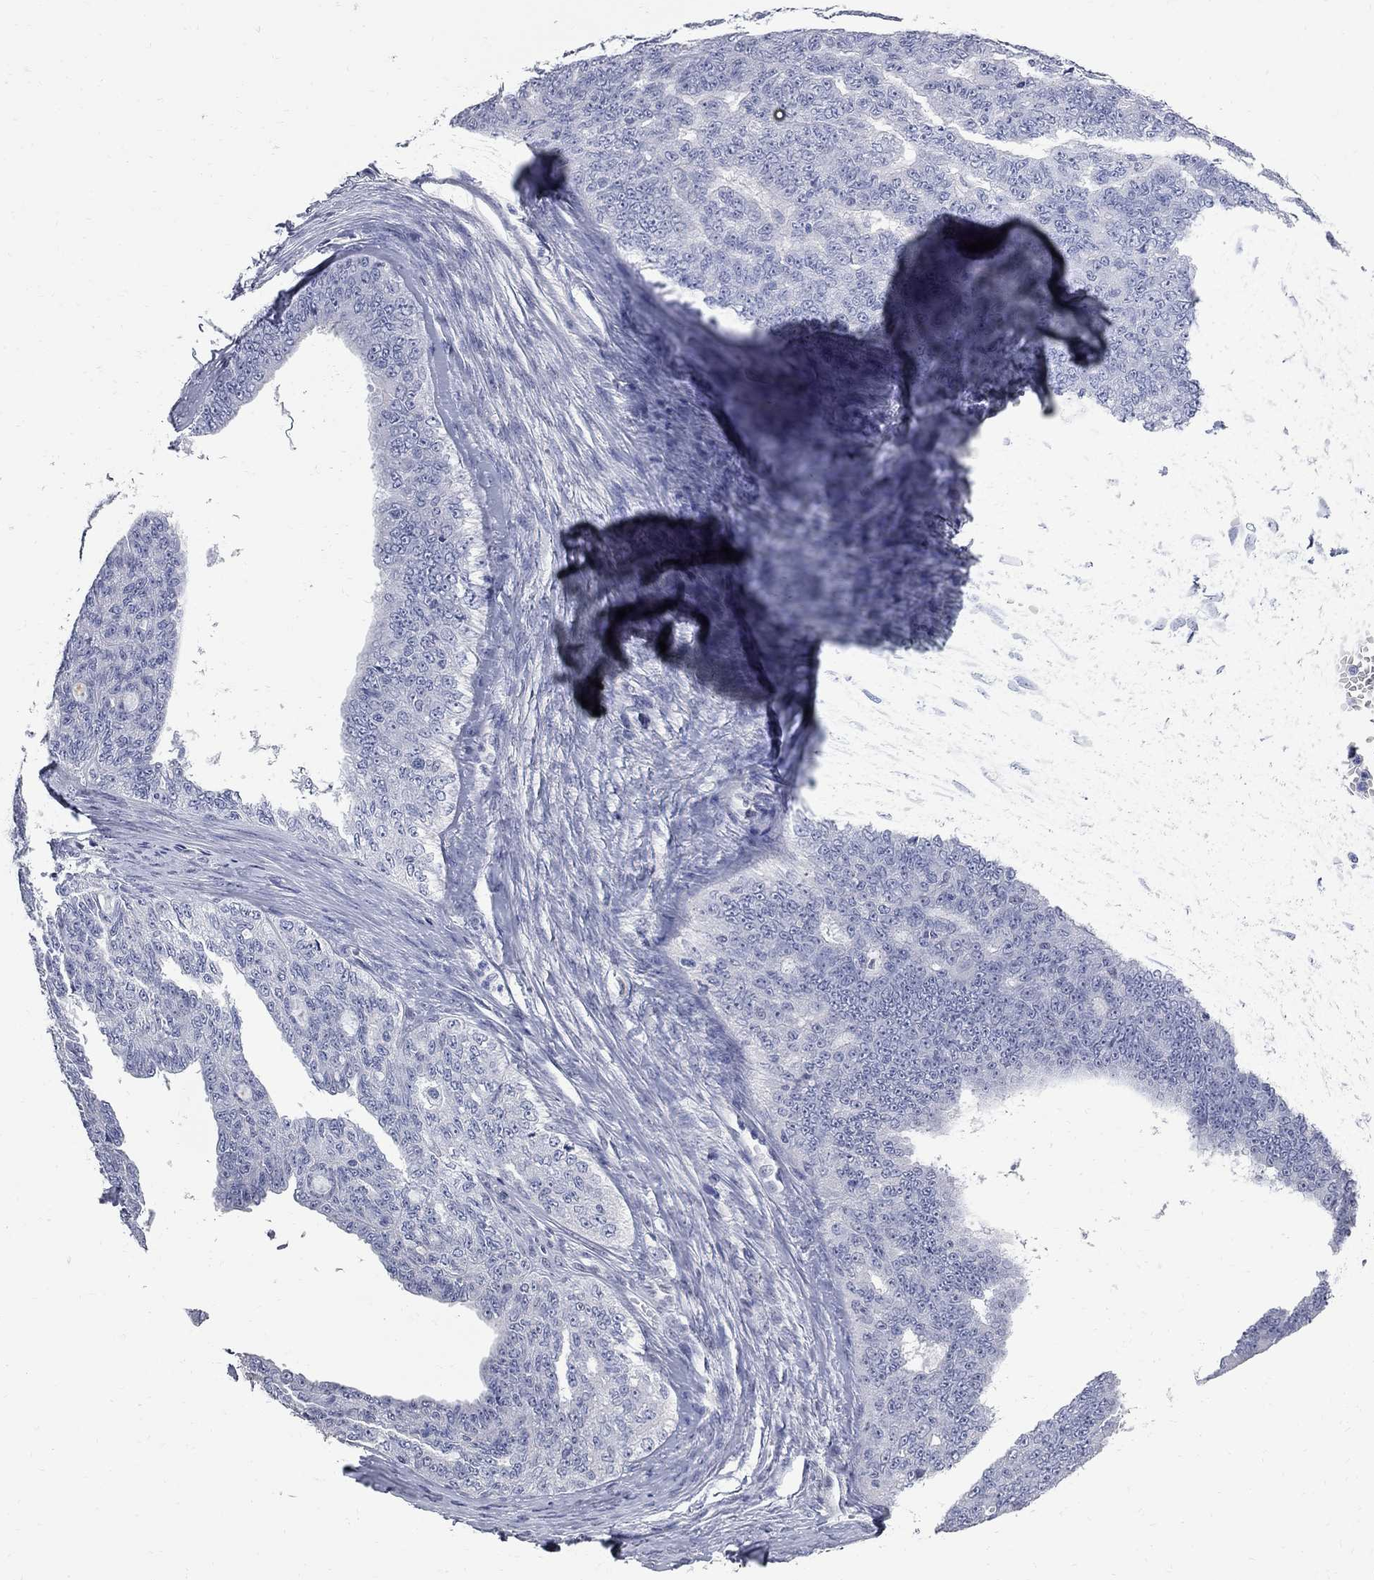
{"staining": {"intensity": "negative", "quantity": "none", "location": "none"}, "tissue": "ovarian cancer", "cell_type": "Tumor cells", "image_type": "cancer", "snomed": [{"axis": "morphology", "description": "Cystadenocarcinoma, serous, NOS"}, {"axis": "topography", "description": "Ovary"}], "caption": "A histopathology image of serous cystadenocarcinoma (ovarian) stained for a protein exhibits no brown staining in tumor cells. (DAB IHC with hematoxylin counter stain).", "gene": "BPIFB1", "patient": {"sex": "female", "age": 71}}